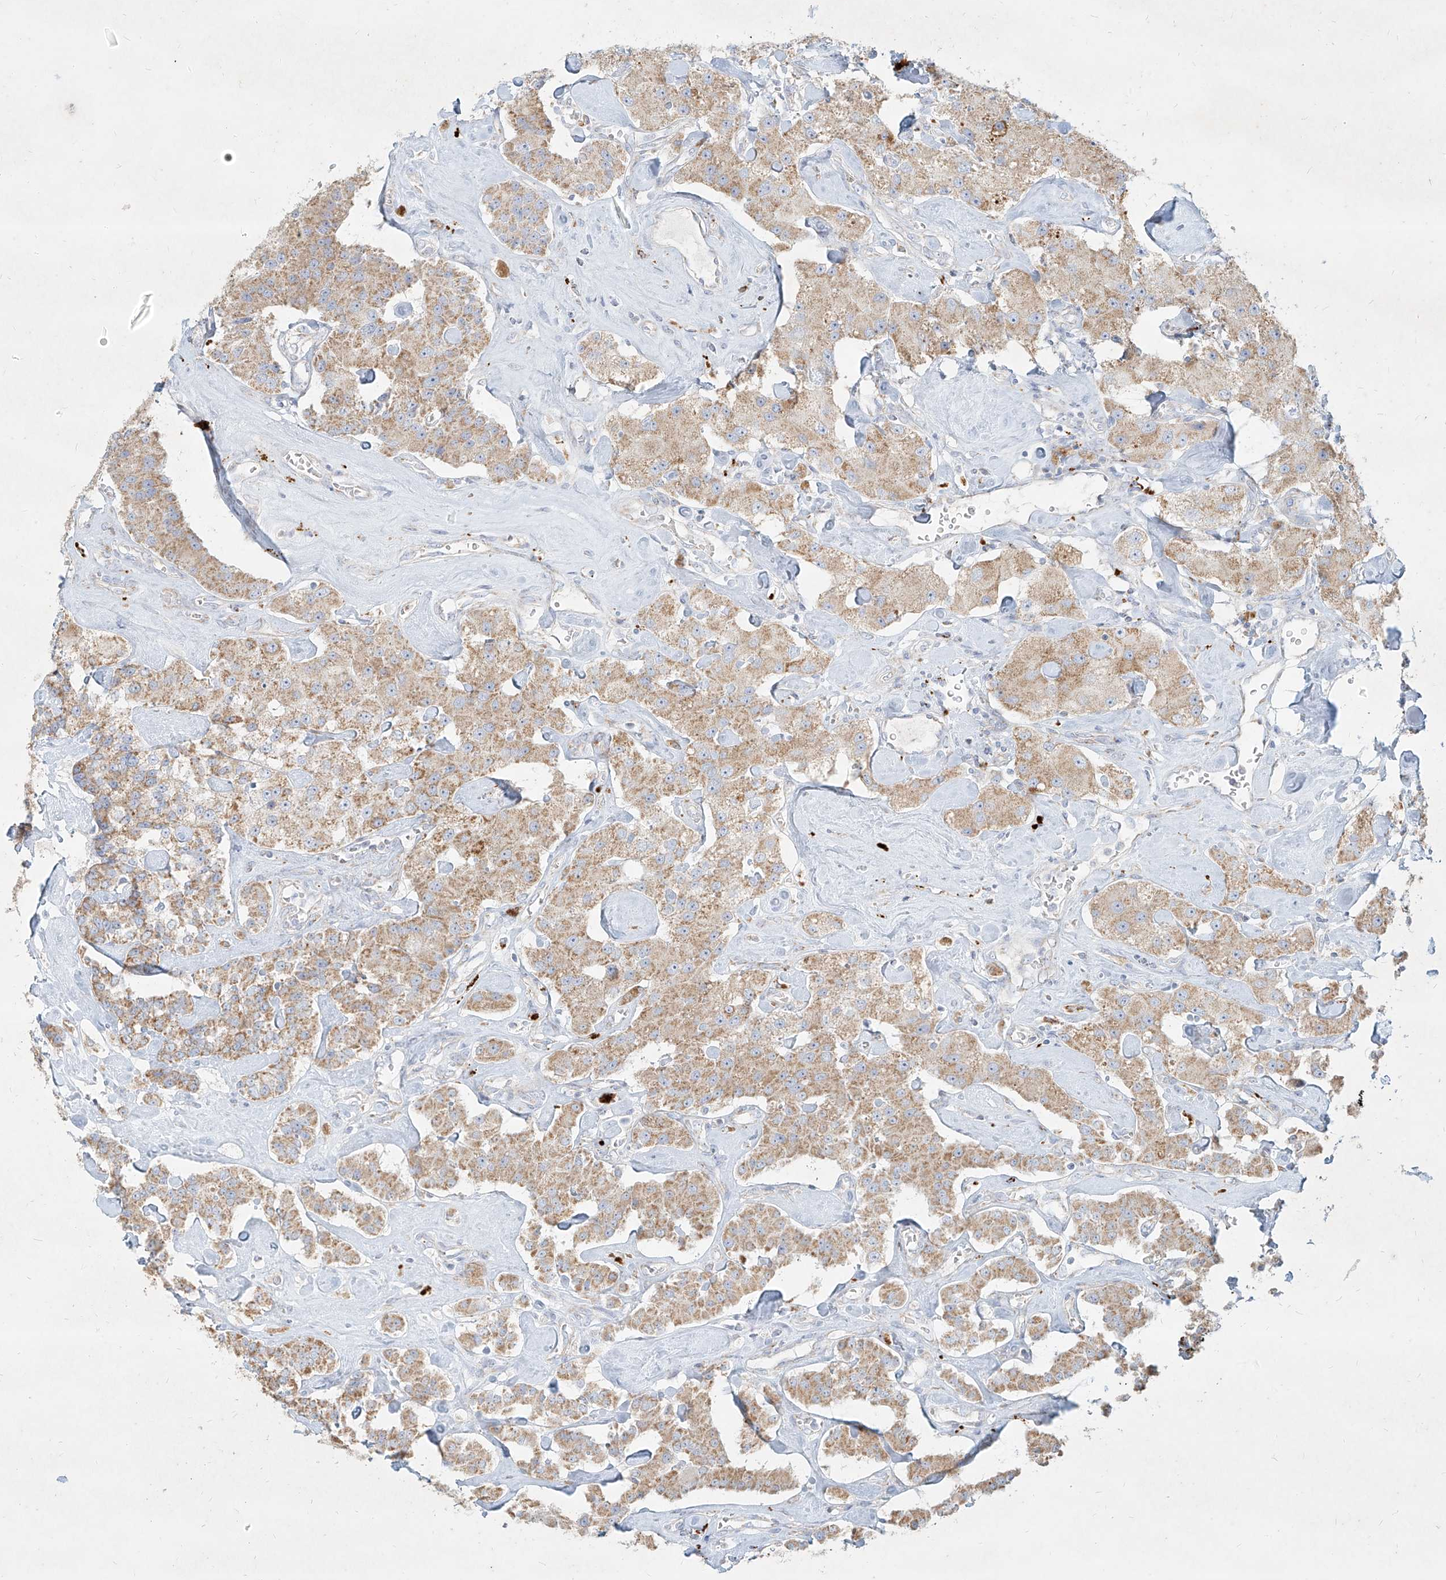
{"staining": {"intensity": "moderate", "quantity": ">75%", "location": "cytoplasmic/membranous"}, "tissue": "carcinoid", "cell_type": "Tumor cells", "image_type": "cancer", "snomed": [{"axis": "morphology", "description": "Carcinoid, malignant, NOS"}, {"axis": "topography", "description": "Pancreas"}], "caption": "Carcinoid stained for a protein (brown) displays moderate cytoplasmic/membranous positive positivity in approximately >75% of tumor cells.", "gene": "MTX2", "patient": {"sex": "male", "age": 41}}